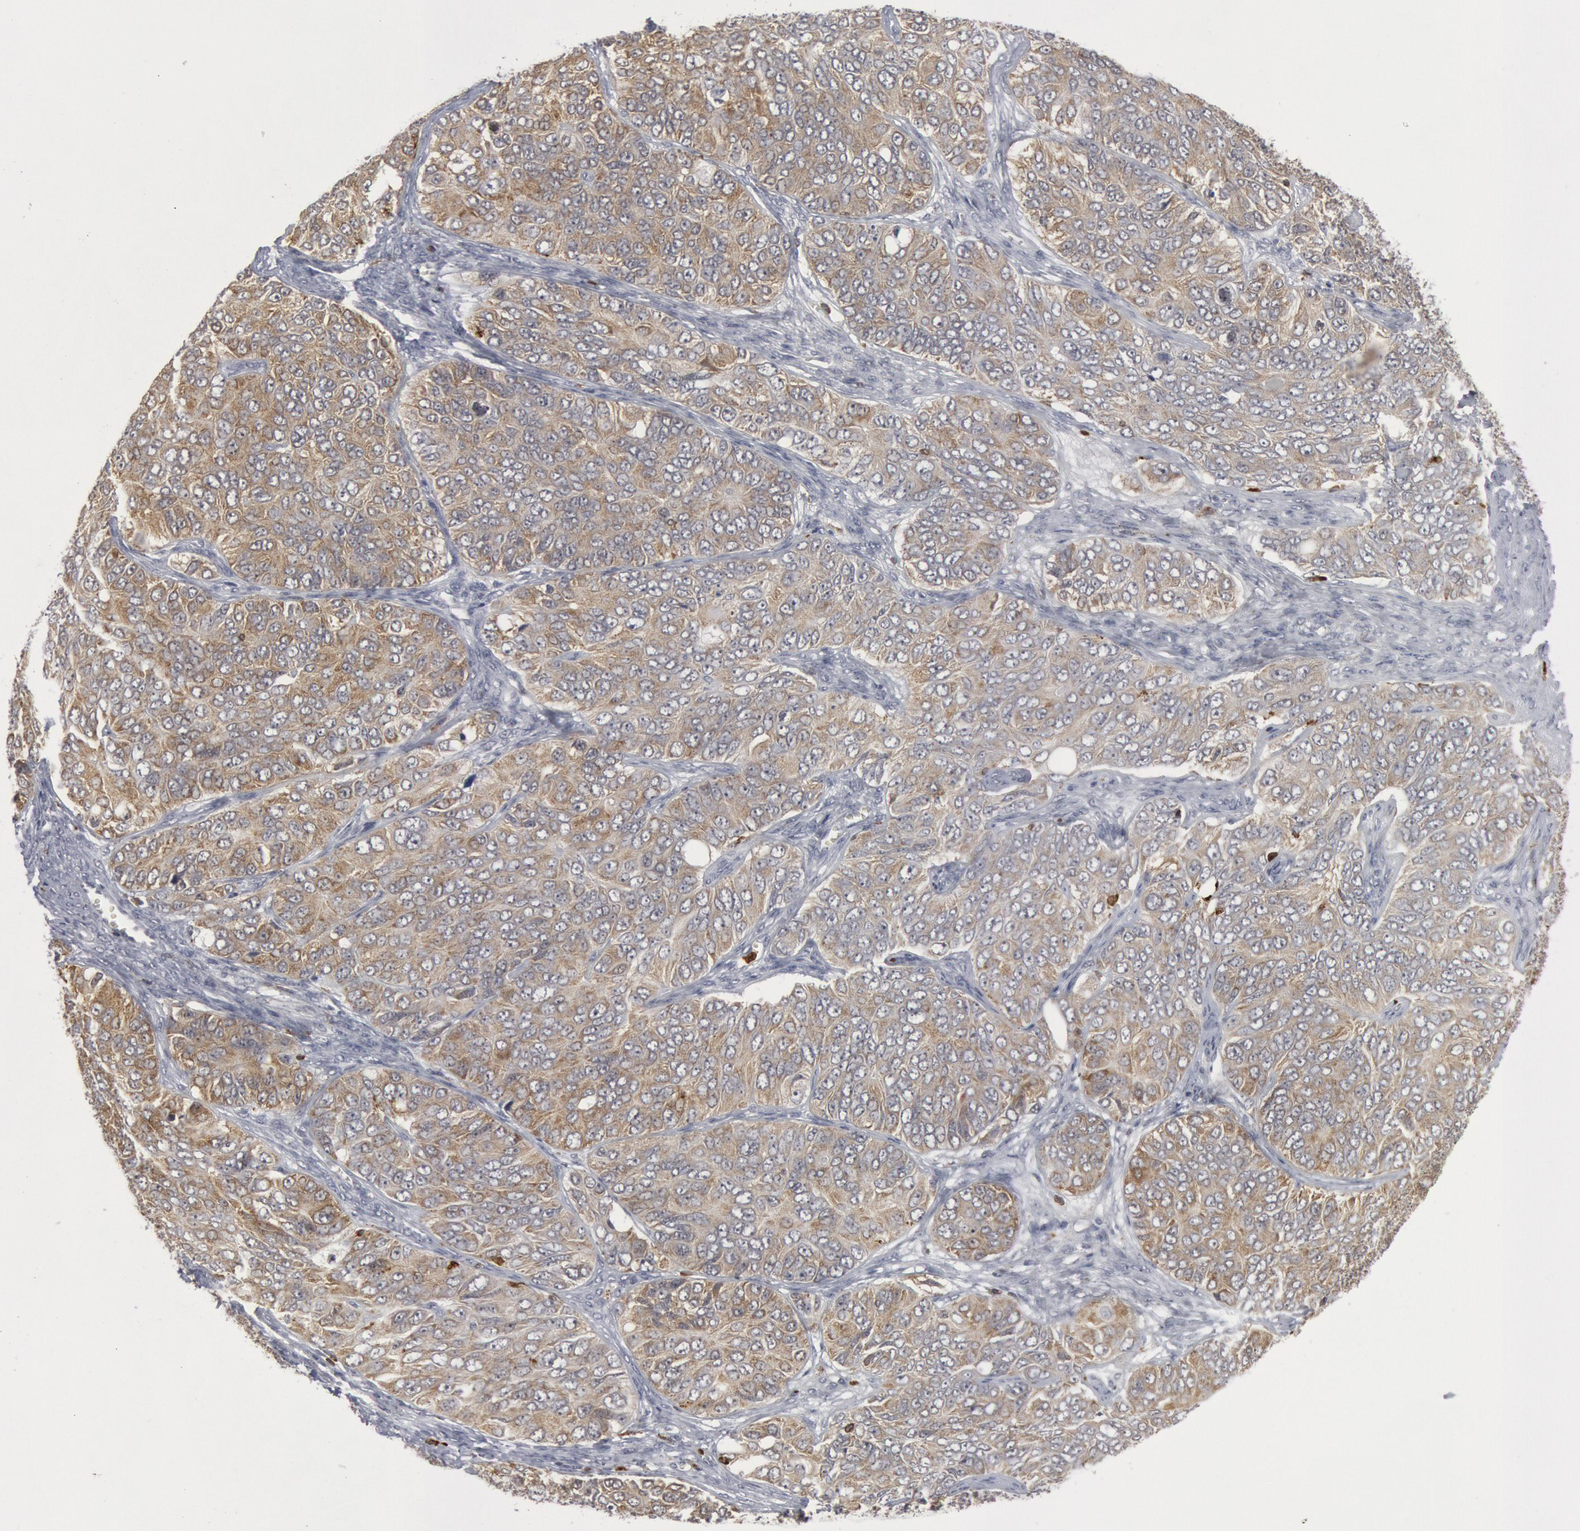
{"staining": {"intensity": "weak", "quantity": ">75%", "location": "cytoplasmic/membranous"}, "tissue": "ovarian cancer", "cell_type": "Tumor cells", "image_type": "cancer", "snomed": [{"axis": "morphology", "description": "Carcinoma, endometroid"}, {"axis": "topography", "description": "Ovary"}], "caption": "A high-resolution photomicrograph shows immunohistochemistry (IHC) staining of ovarian cancer, which shows weak cytoplasmic/membranous expression in approximately >75% of tumor cells.", "gene": "PTPN6", "patient": {"sex": "female", "age": 51}}